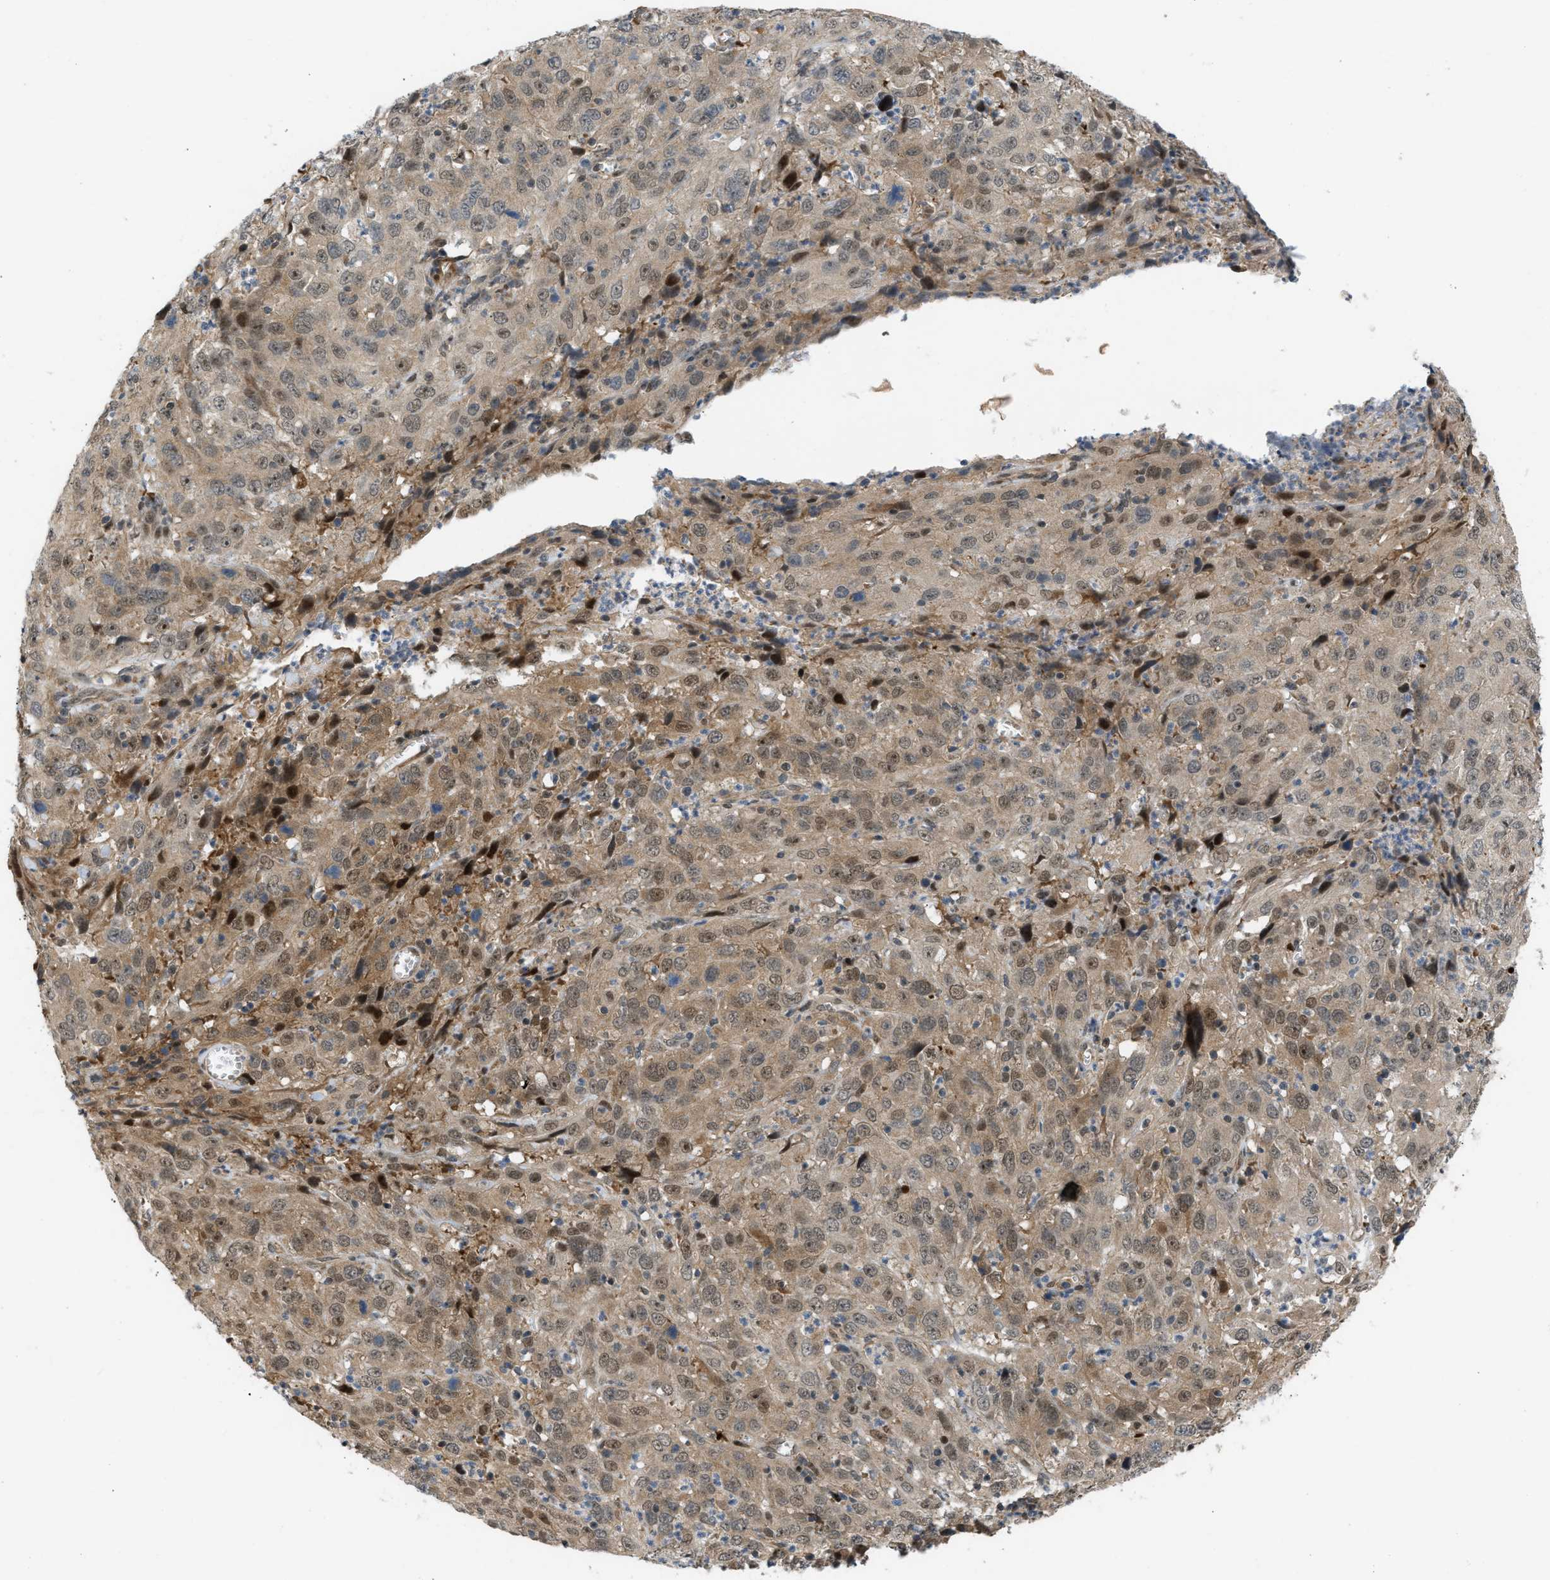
{"staining": {"intensity": "moderate", "quantity": ">75%", "location": "cytoplasmic/membranous,nuclear"}, "tissue": "cervical cancer", "cell_type": "Tumor cells", "image_type": "cancer", "snomed": [{"axis": "morphology", "description": "Squamous cell carcinoma, NOS"}, {"axis": "topography", "description": "Cervix"}], "caption": "This is an image of IHC staining of cervical squamous cell carcinoma, which shows moderate expression in the cytoplasmic/membranous and nuclear of tumor cells.", "gene": "BAG1", "patient": {"sex": "female", "age": 32}}